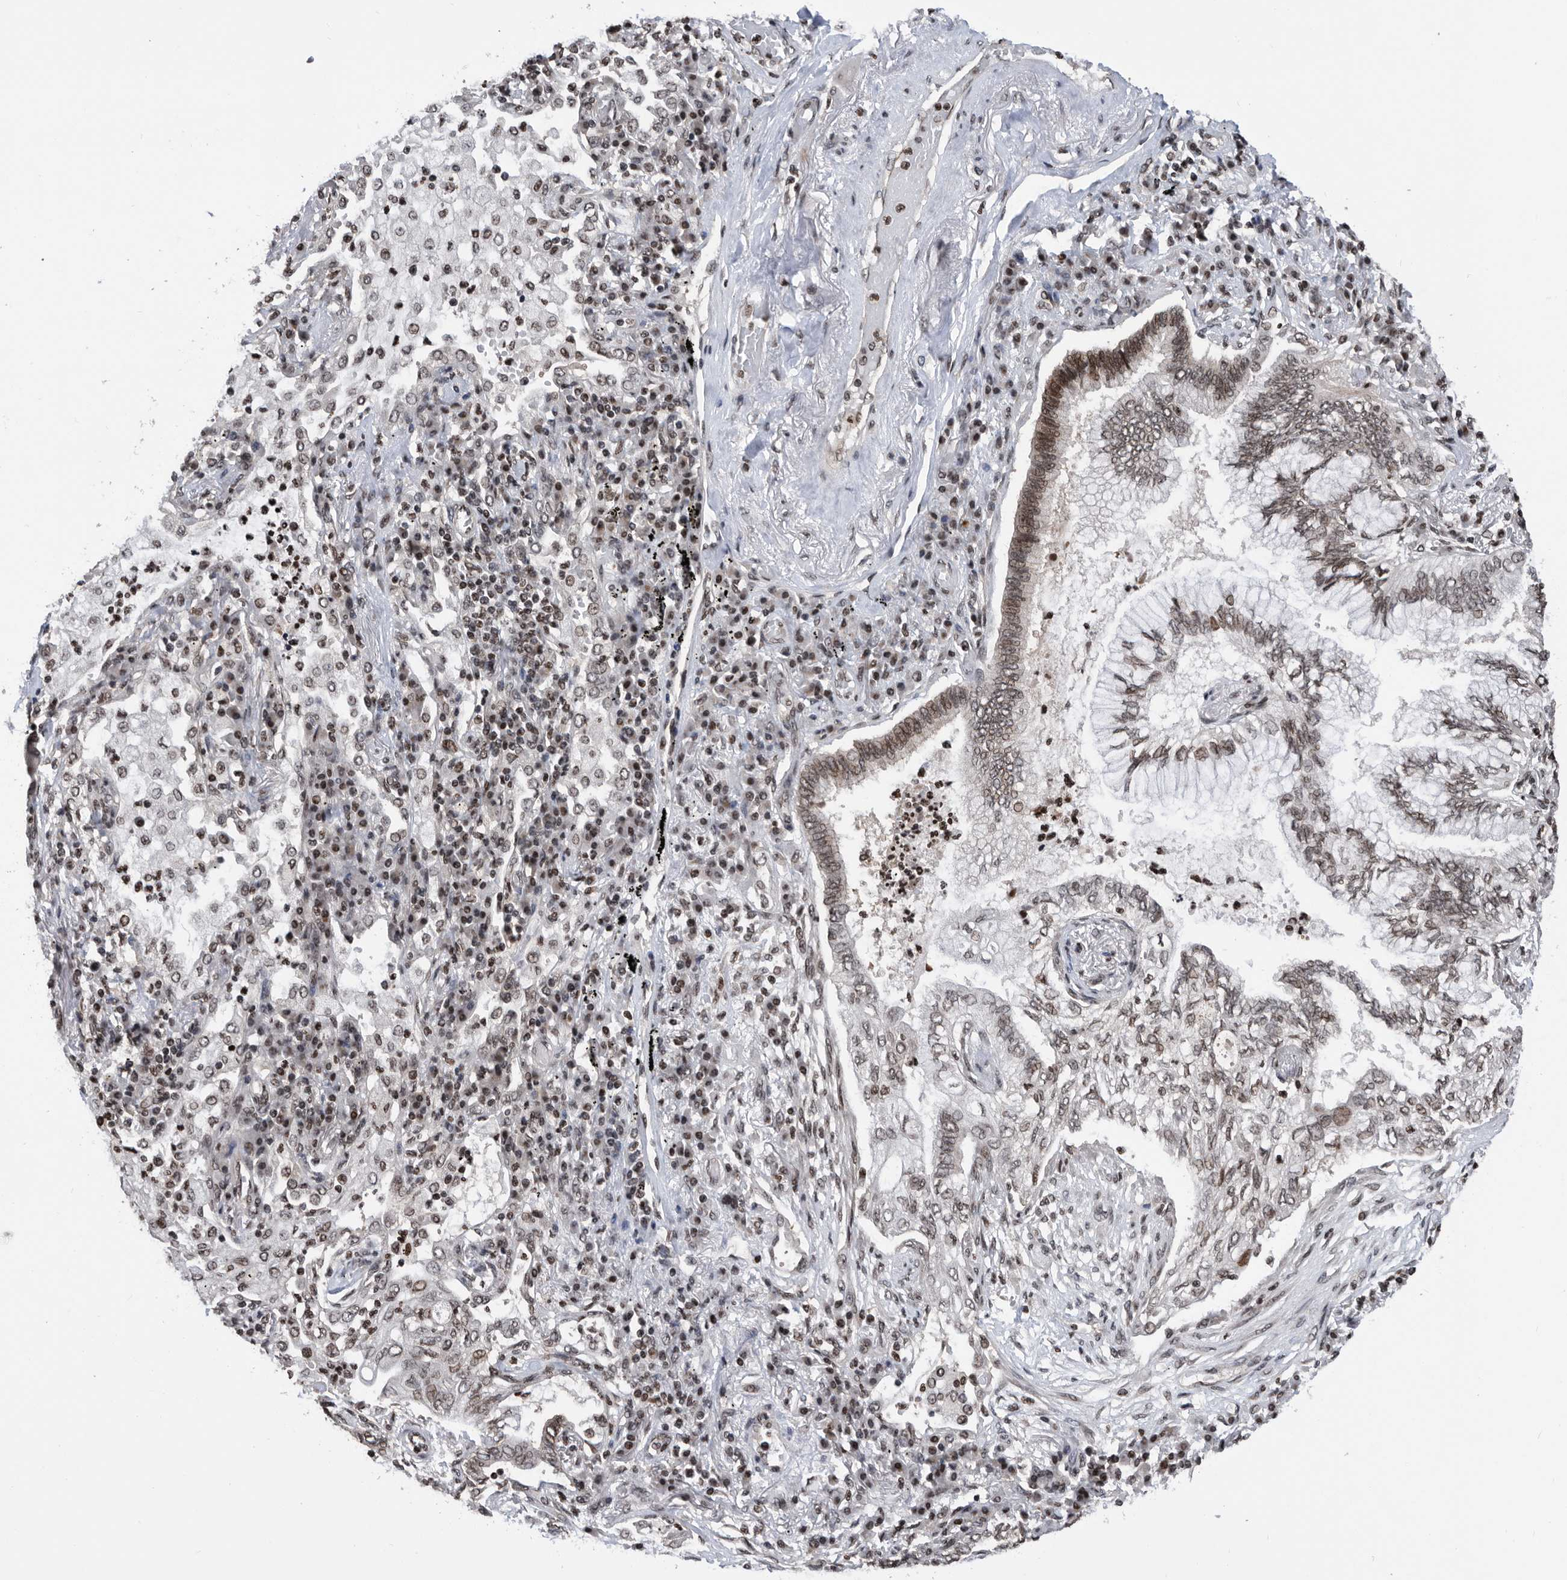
{"staining": {"intensity": "moderate", "quantity": "25%-75%", "location": "nuclear"}, "tissue": "bronchus", "cell_type": "Respiratory epithelial cells", "image_type": "normal", "snomed": [{"axis": "morphology", "description": "Normal tissue, NOS"}, {"axis": "morphology", "description": "Adenocarcinoma, NOS"}, {"axis": "topography", "description": "Bronchus"}, {"axis": "topography", "description": "Lung"}], "caption": "Moderate nuclear staining for a protein is seen in approximately 25%-75% of respiratory epithelial cells of benign bronchus using immunohistochemistry.", "gene": "SNRNP48", "patient": {"sex": "female", "age": 70}}